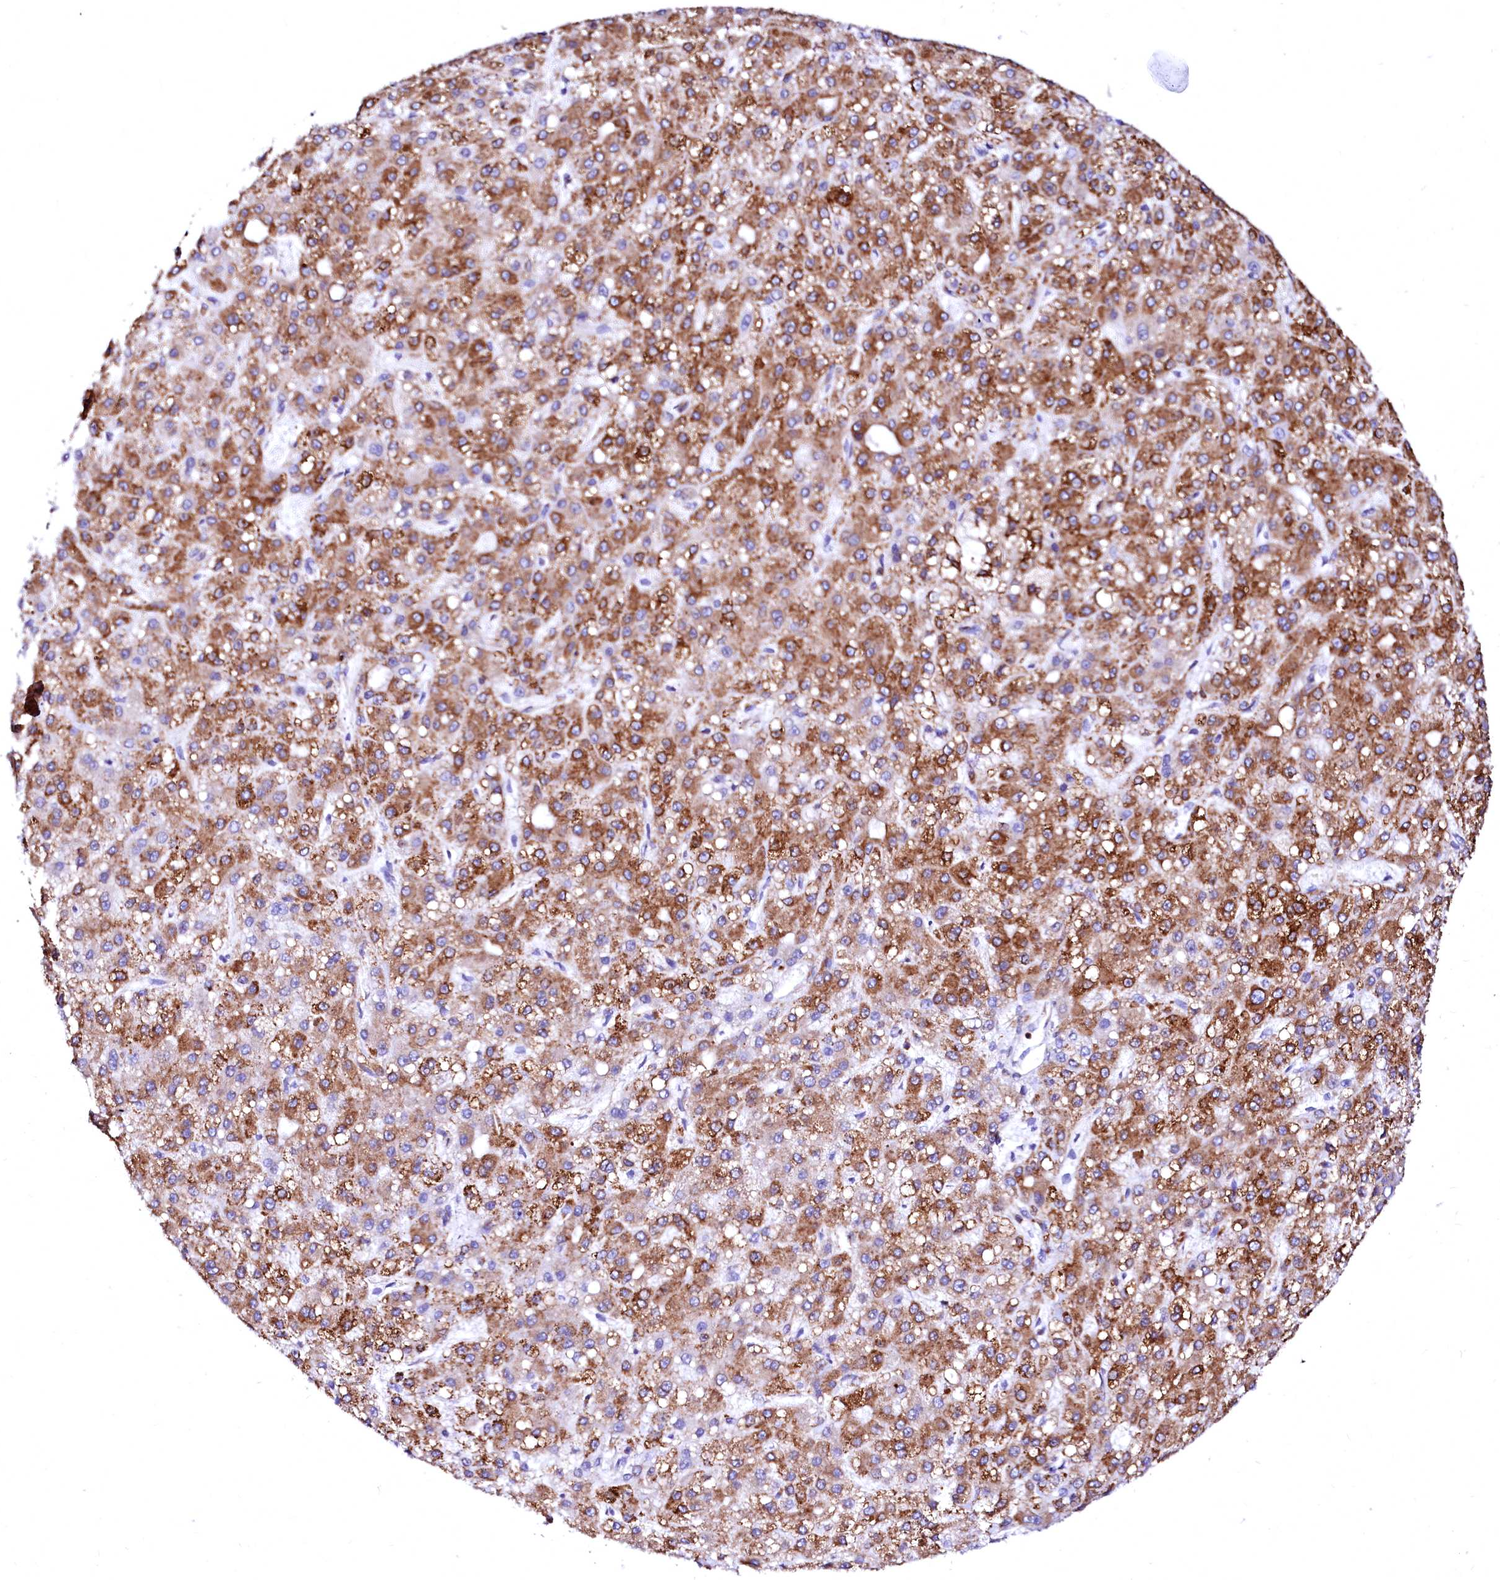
{"staining": {"intensity": "strong", "quantity": ">75%", "location": "cytoplasmic/membranous"}, "tissue": "liver cancer", "cell_type": "Tumor cells", "image_type": "cancer", "snomed": [{"axis": "morphology", "description": "Carcinoma, Hepatocellular, NOS"}, {"axis": "topography", "description": "Liver"}], "caption": "Protein expression analysis of human liver cancer (hepatocellular carcinoma) reveals strong cytoplasmic/membranous positivity in approximately >75% of tumor cells.", "gene": "DERL1", "patient": {"sex": "male", "age": 67}}